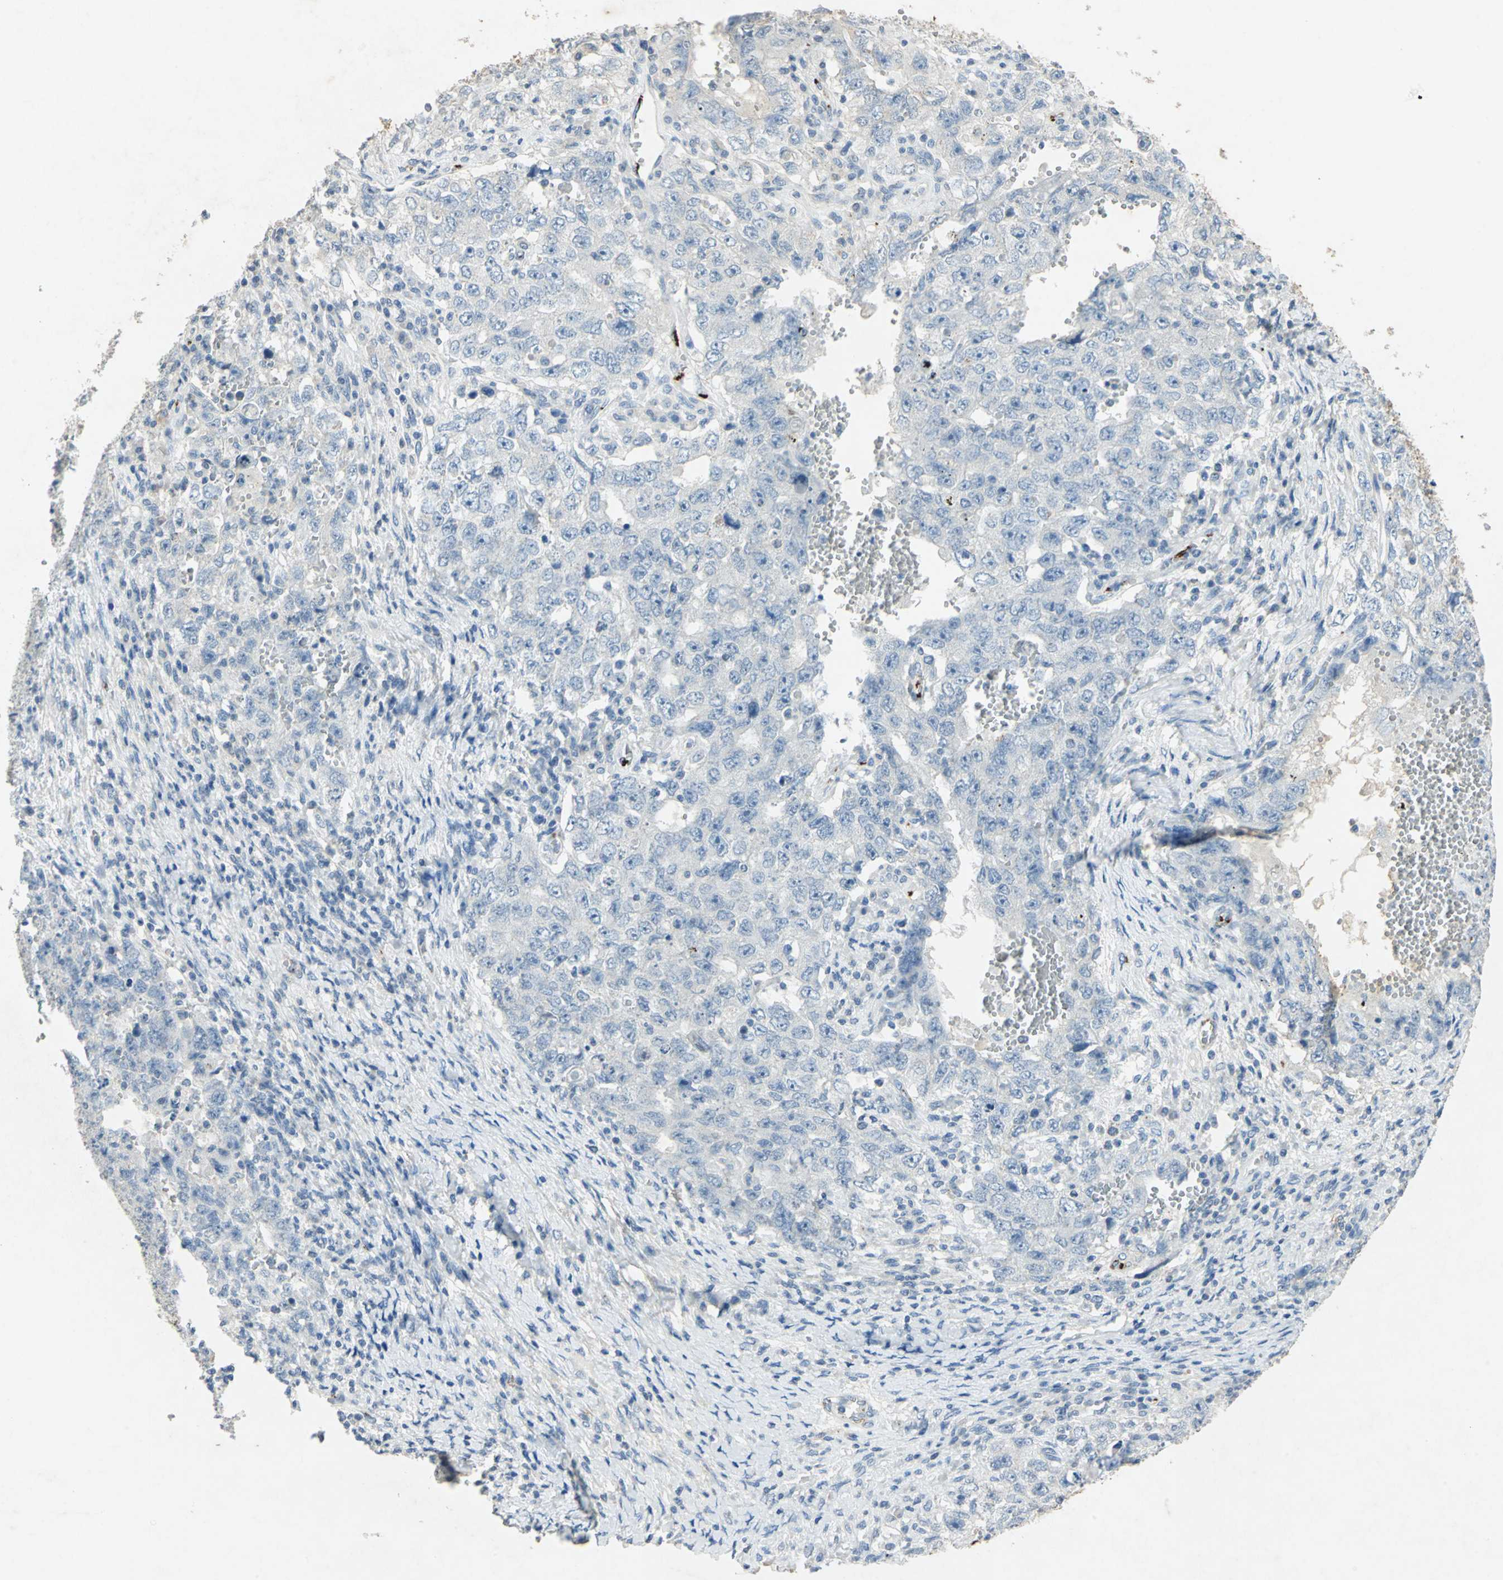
{"staining": {"intensity": "negative", "quantity": "none", "location": "none"}, "tissue": "testis cancer", "cell_type": "Tumor cells", "image_type": "cancer", "snomed": [{"axis": "morphology", "description": "Carcinoma, Embryonal, NOS"}, {"axis": "topography", "description": "Testis"}], "caption": "High magnification brightfield microscopy of testis cancer stained with DAB (brown) and counterstained with hematoxylin (blue): tumor cells show no significant expression.", "gene": "CAMK2B", "patient": {"sex": "male", "age": 26}}